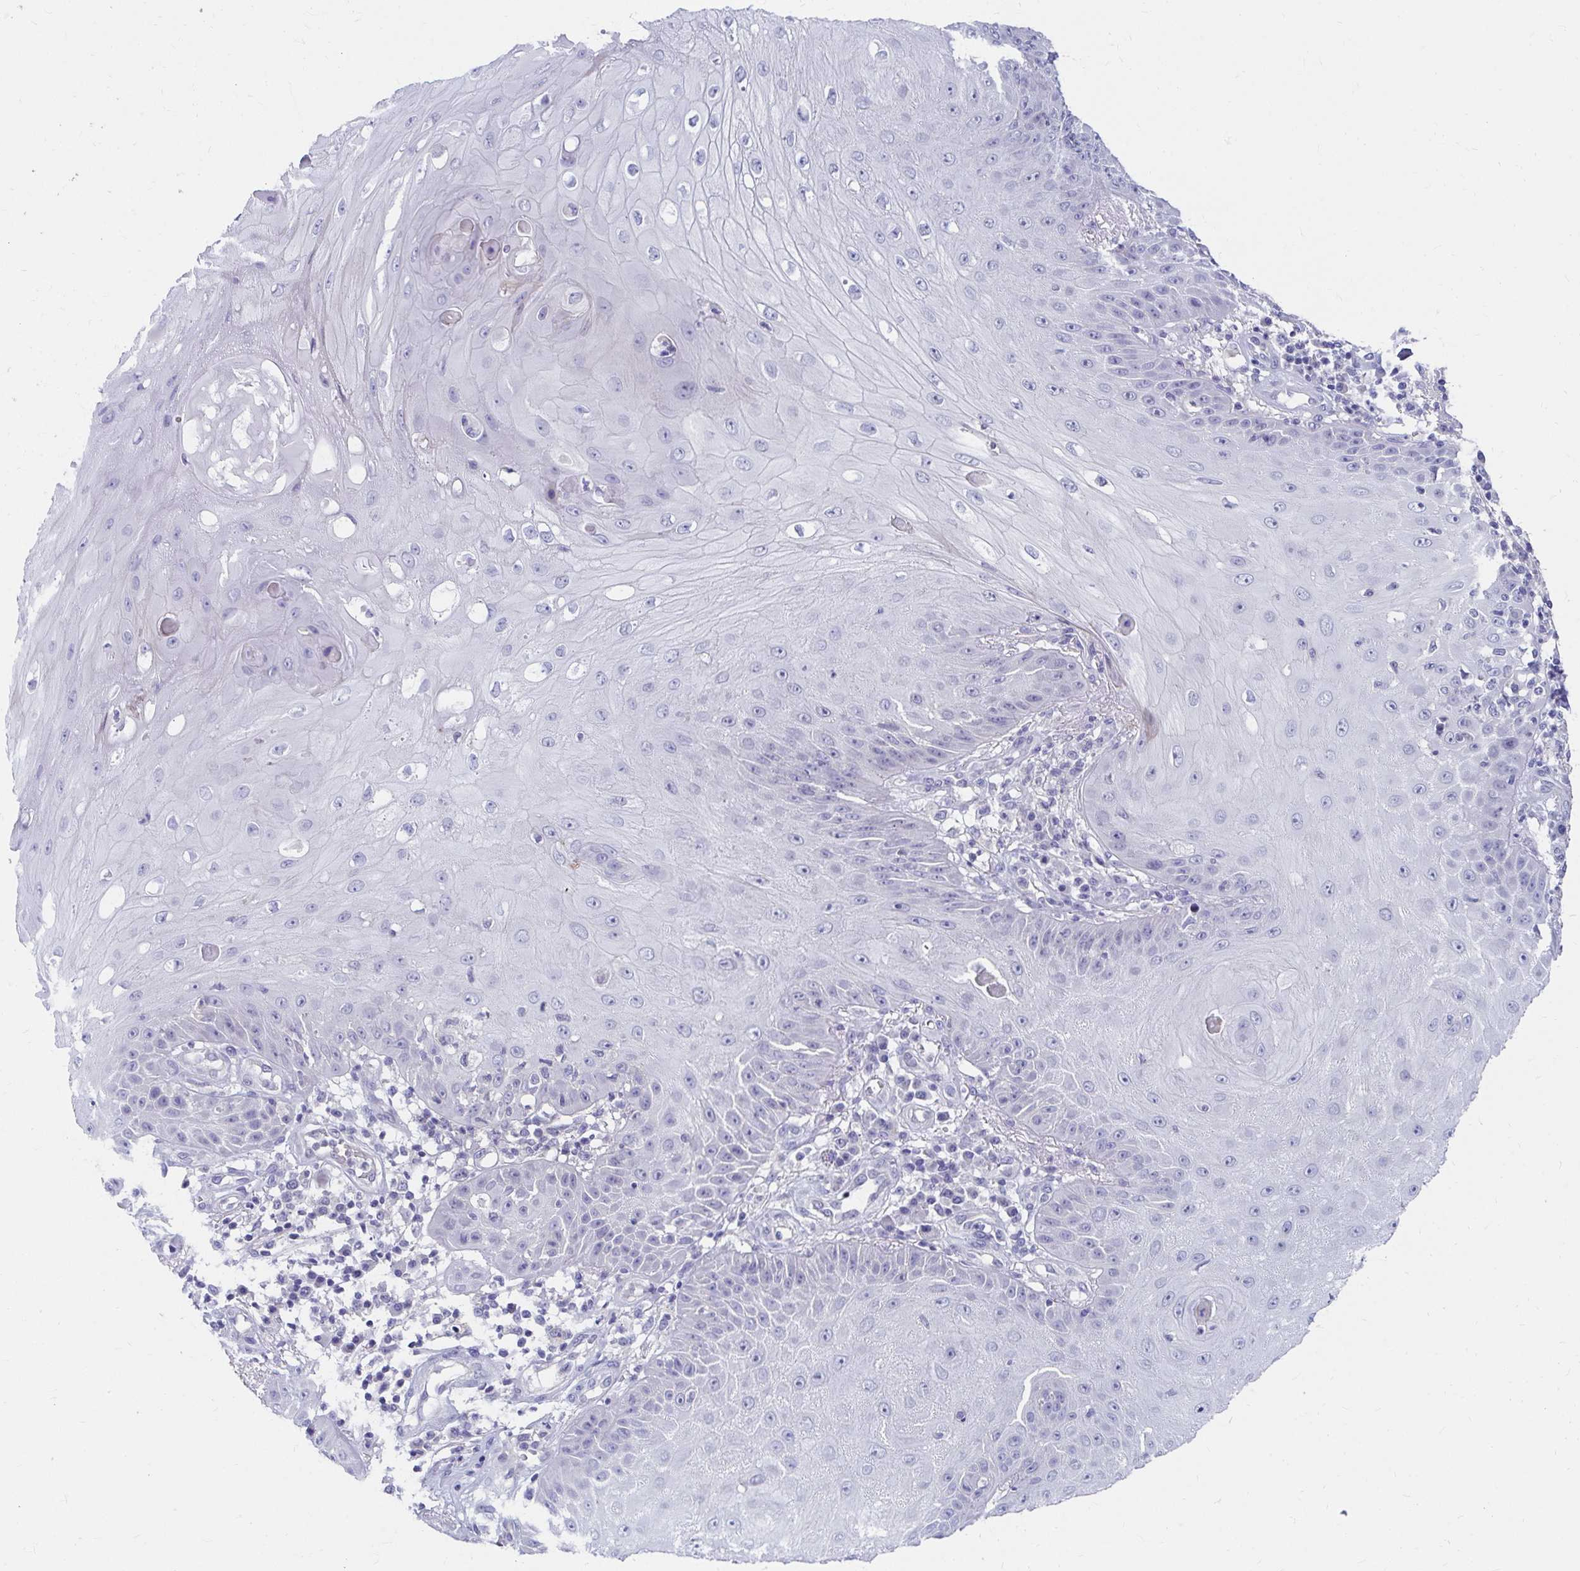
{"staining": {"intensity": "negative", "quantity": "none", "location": "none"}, "tissue": "skin cancer", "cell_type": "Tumor cells", "image_type": "cancer", "snomed": [{"axis": "morphology", "description": "Squamous cell carcinoma, NOS"}, {"axis": "topography", "description": "Skin"}], "caption": "Skin squamous cell carcinoma was stained to show a protein in brown. There is no significant expression in tumor cells.", "gene": "C19orf81", "patient": {"sex": "male", "age": 70}}